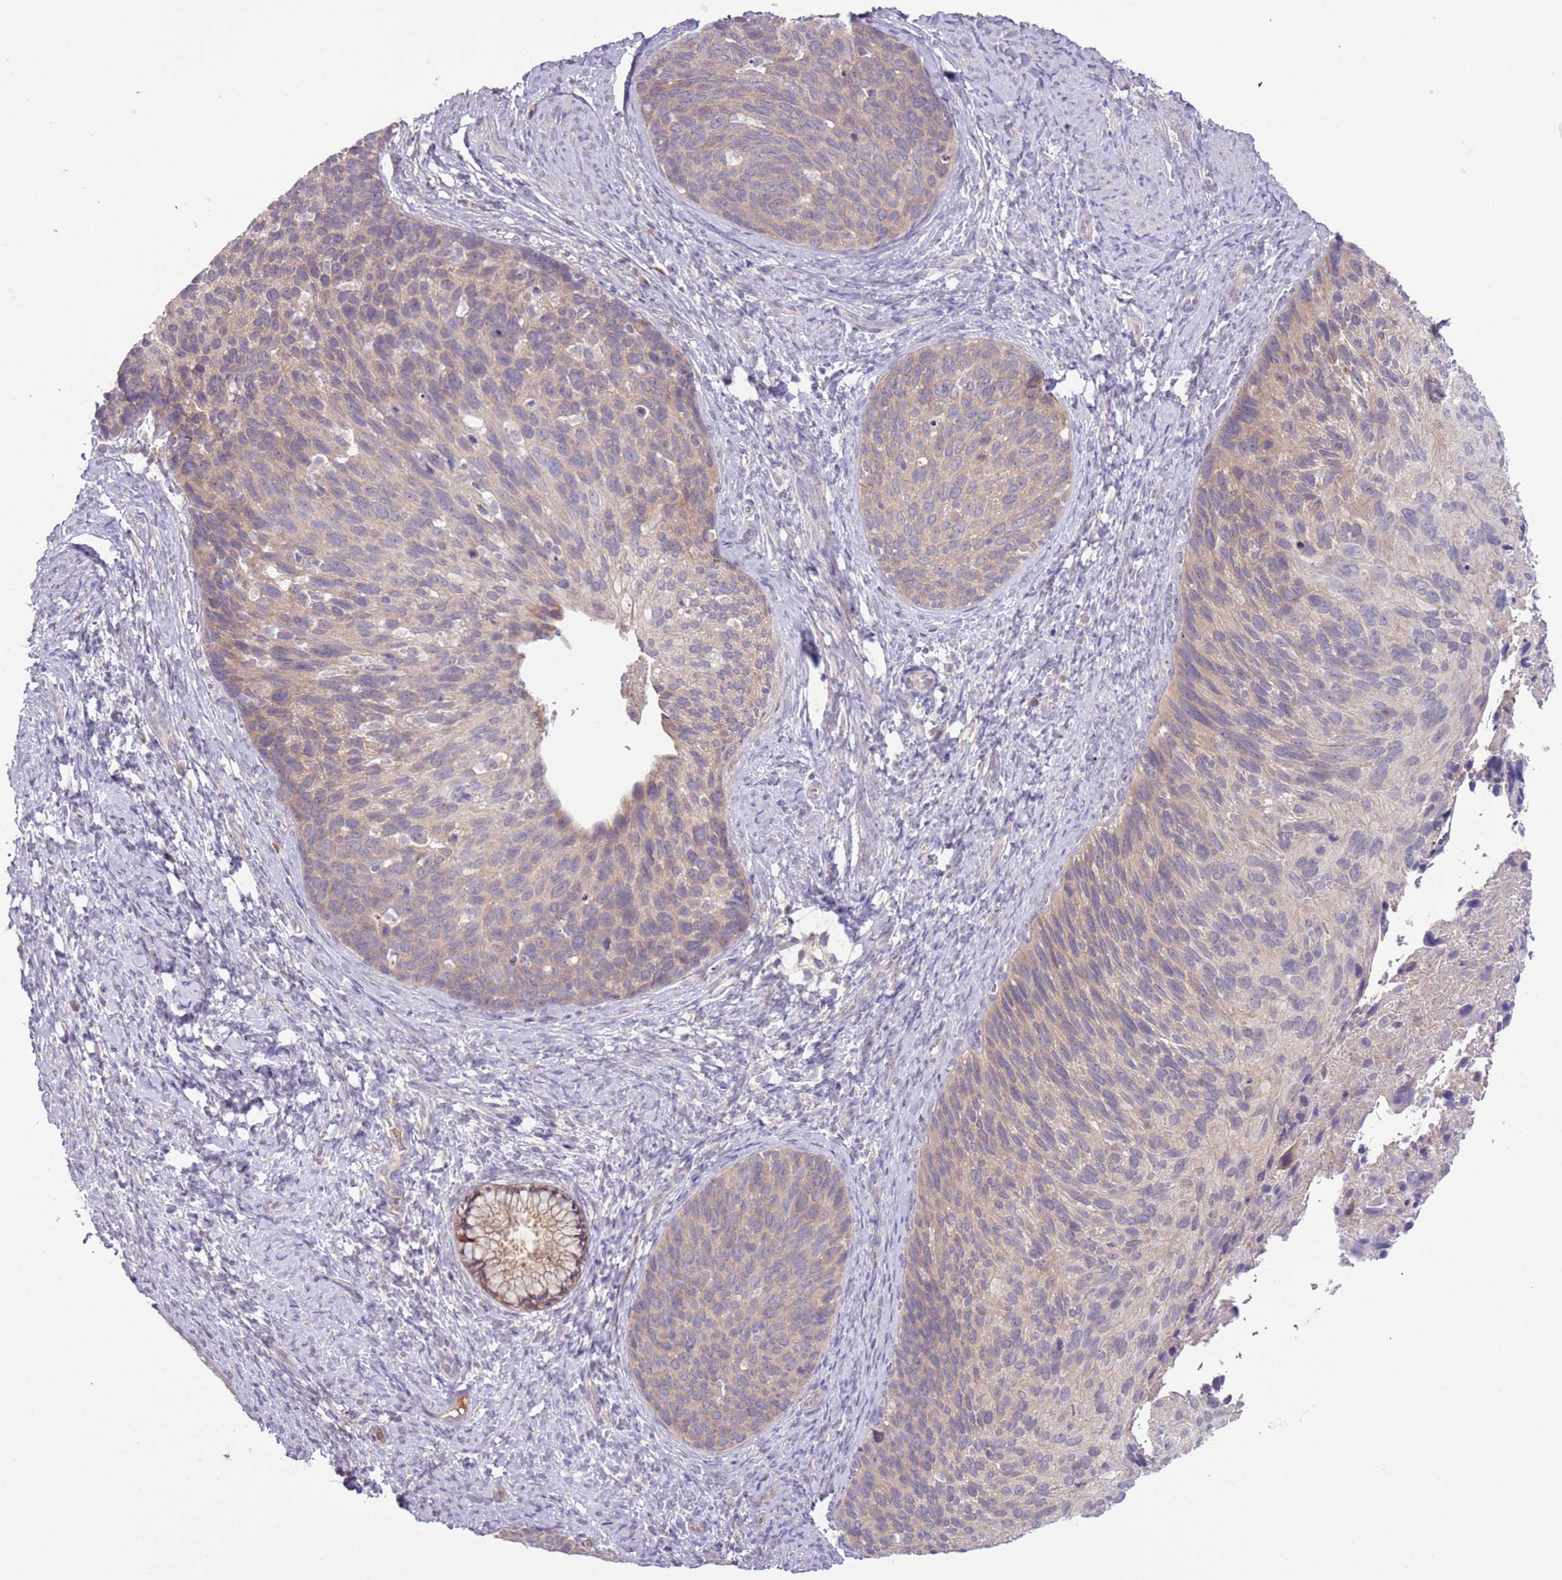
{"staining": {"intensity": "weak", "quantity": ">75%", "location": "cytoplasmic/membranous"}, "tissue": "cervical cancer", "cell_type": "Tumor cells", "image_type": "cancer", "snomed": [{"axis": "morphology", "description": "Squamous cell carcinoma, NOS"}, {"axis": "topography", "description": "Cervix"}], "caption": "The photomicrograph exhibits staining of squamous cell carcinoma (cervical), revealing weak cytoplasmic/membranous protein staining (brown color) within tumor cells. The protein is stained brown, and the nuclei are stained in blue (DAB (3,3'-diaminobenzidine) IHC with brightfield microscopy, high magnification).", "gene": "SHROOM3", "patient": {"sex": "female", "age": 80}}